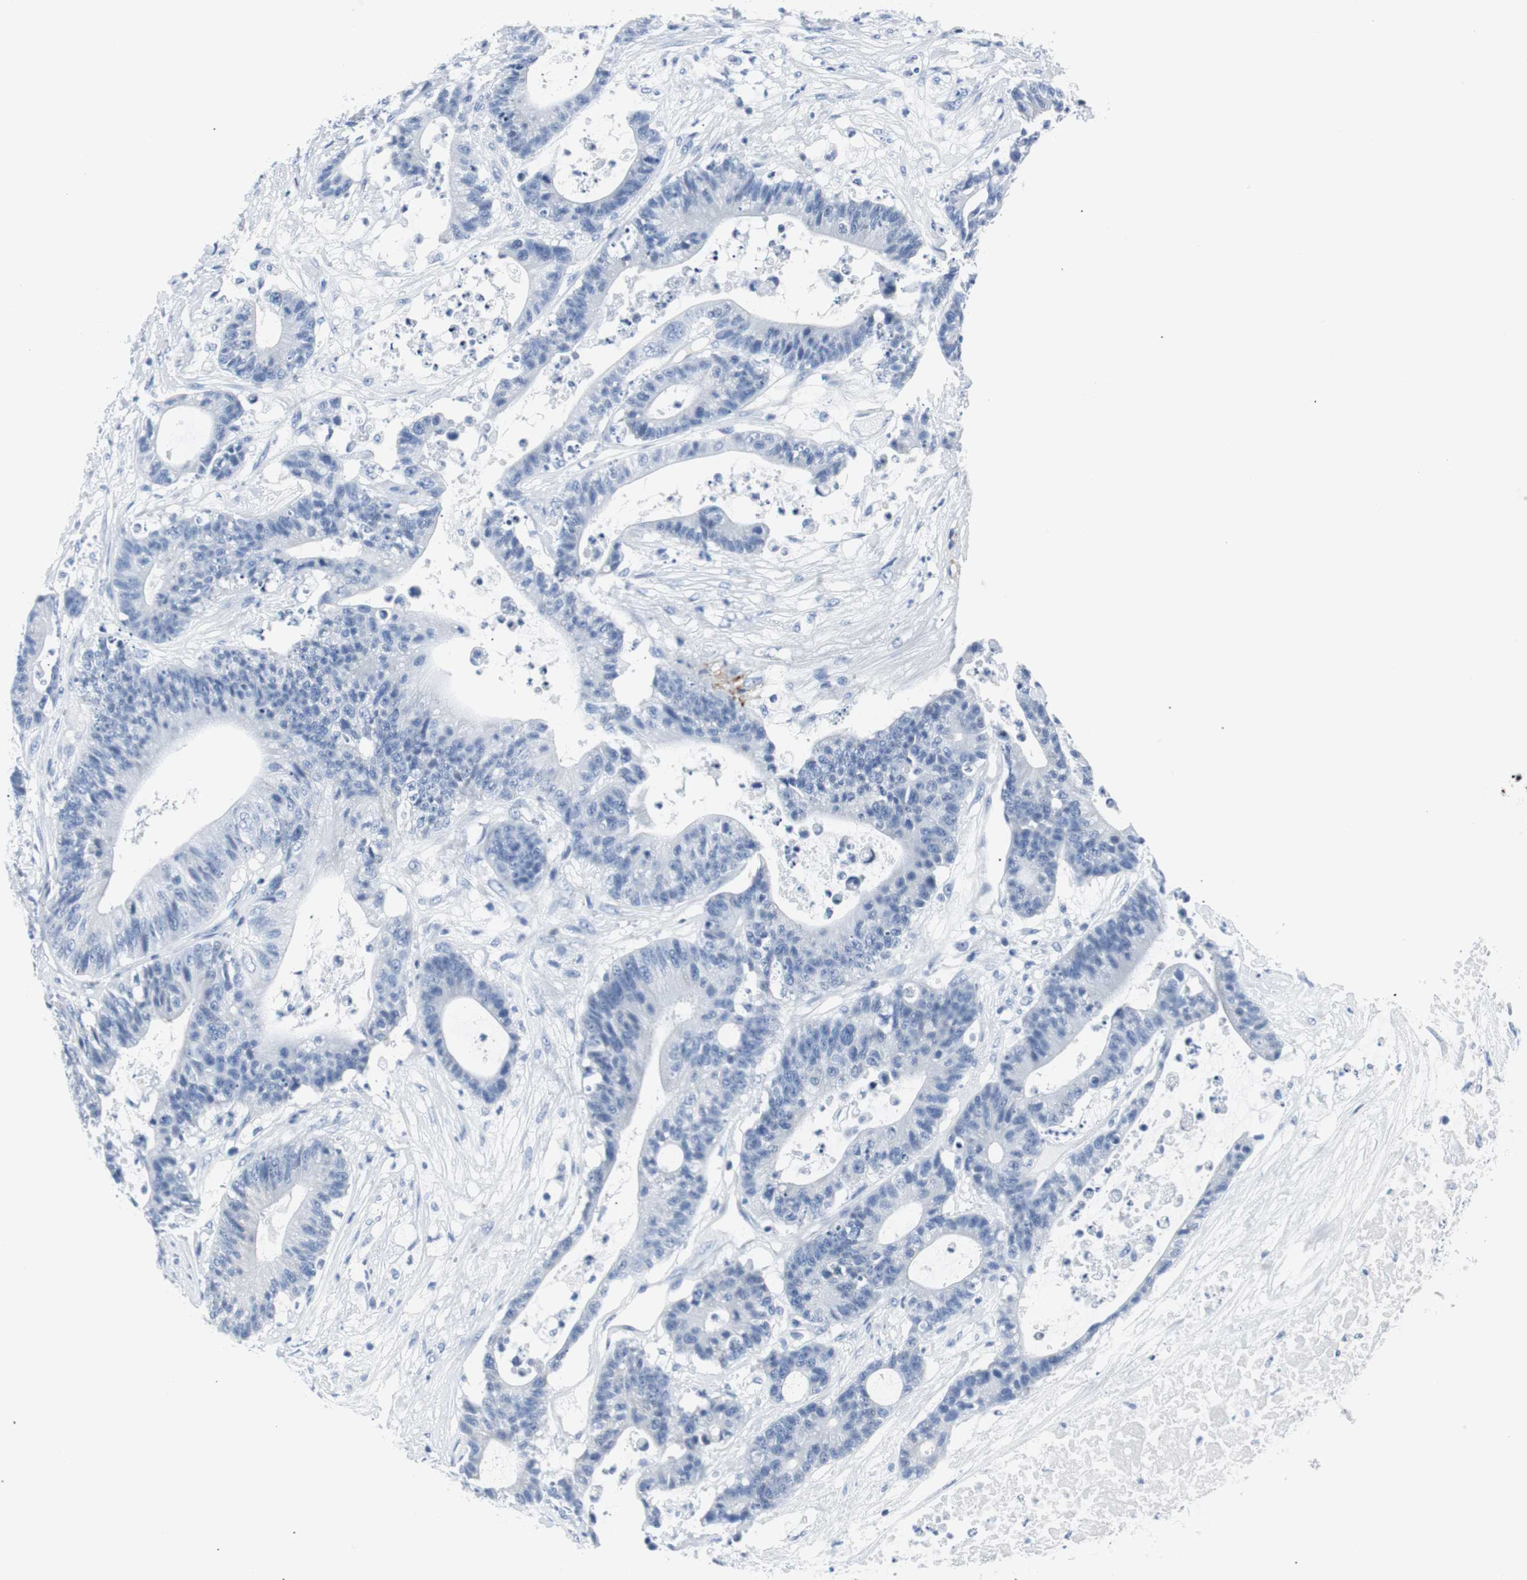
{"staining": {"intensity": "negative", "quantity": "none", "location": "none"}, "tissue": "colorectal cancer", "cell_type": "Tumor cells", "image_type": "cancer", "snomed": [{"axis": "morphology", "description": "Adenocarcinoma, NOS"}, {"axis": "topography", "description": "Colon"}], "caption": "This is an immunohistochemistry (IHC) micrograph of colorectal cancer (adenocarcinoma). There is no positivity in tumor cells.", "gene": "GAP43", "patient": {"sex": "female", "age": 84}}